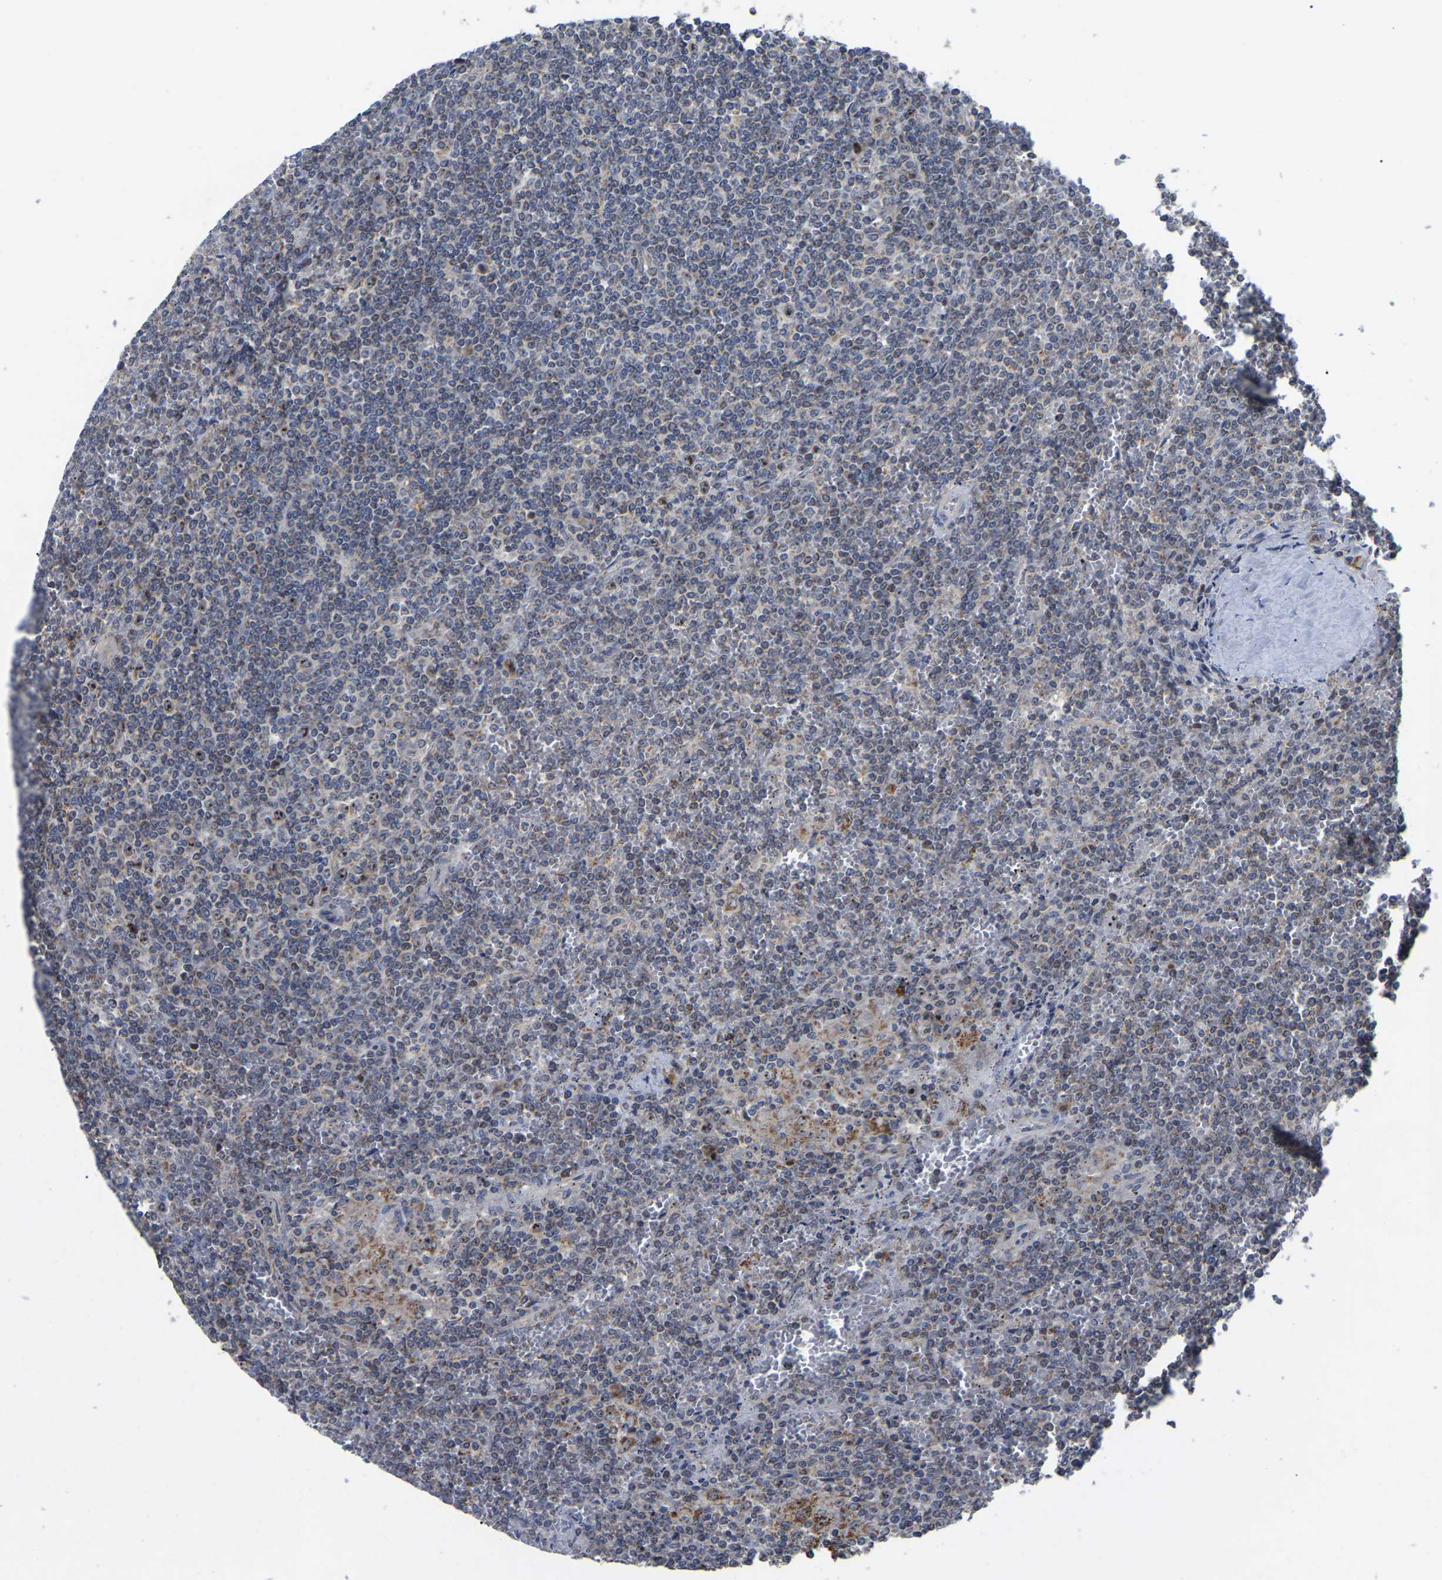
{"staining": {"intensity": "weak", "quantity": "<25%", "location": "cytoplasmic/membranous"}, "tissue": "lymphoma", "cell_type": "Tumor cells", "image_type": "cancer", "snomed": [{"axis": "morphology", "description": "Malignant lymphoma, non-Hodgkin's type, Low grade"}, {"axis": "topography", "description": "Spleen"}], "caption": "High magnification brightfield microscopy of low-grade malignant lymphoma, non-Hodgkin's type stained with DAB (3,3'-diaminobenzidine) (brown) and counterstained with hematoxylin (blue): tumor cells show no significant staining.", "gene": "NOP53", "patient": {"sex": "female", "age": 19}}